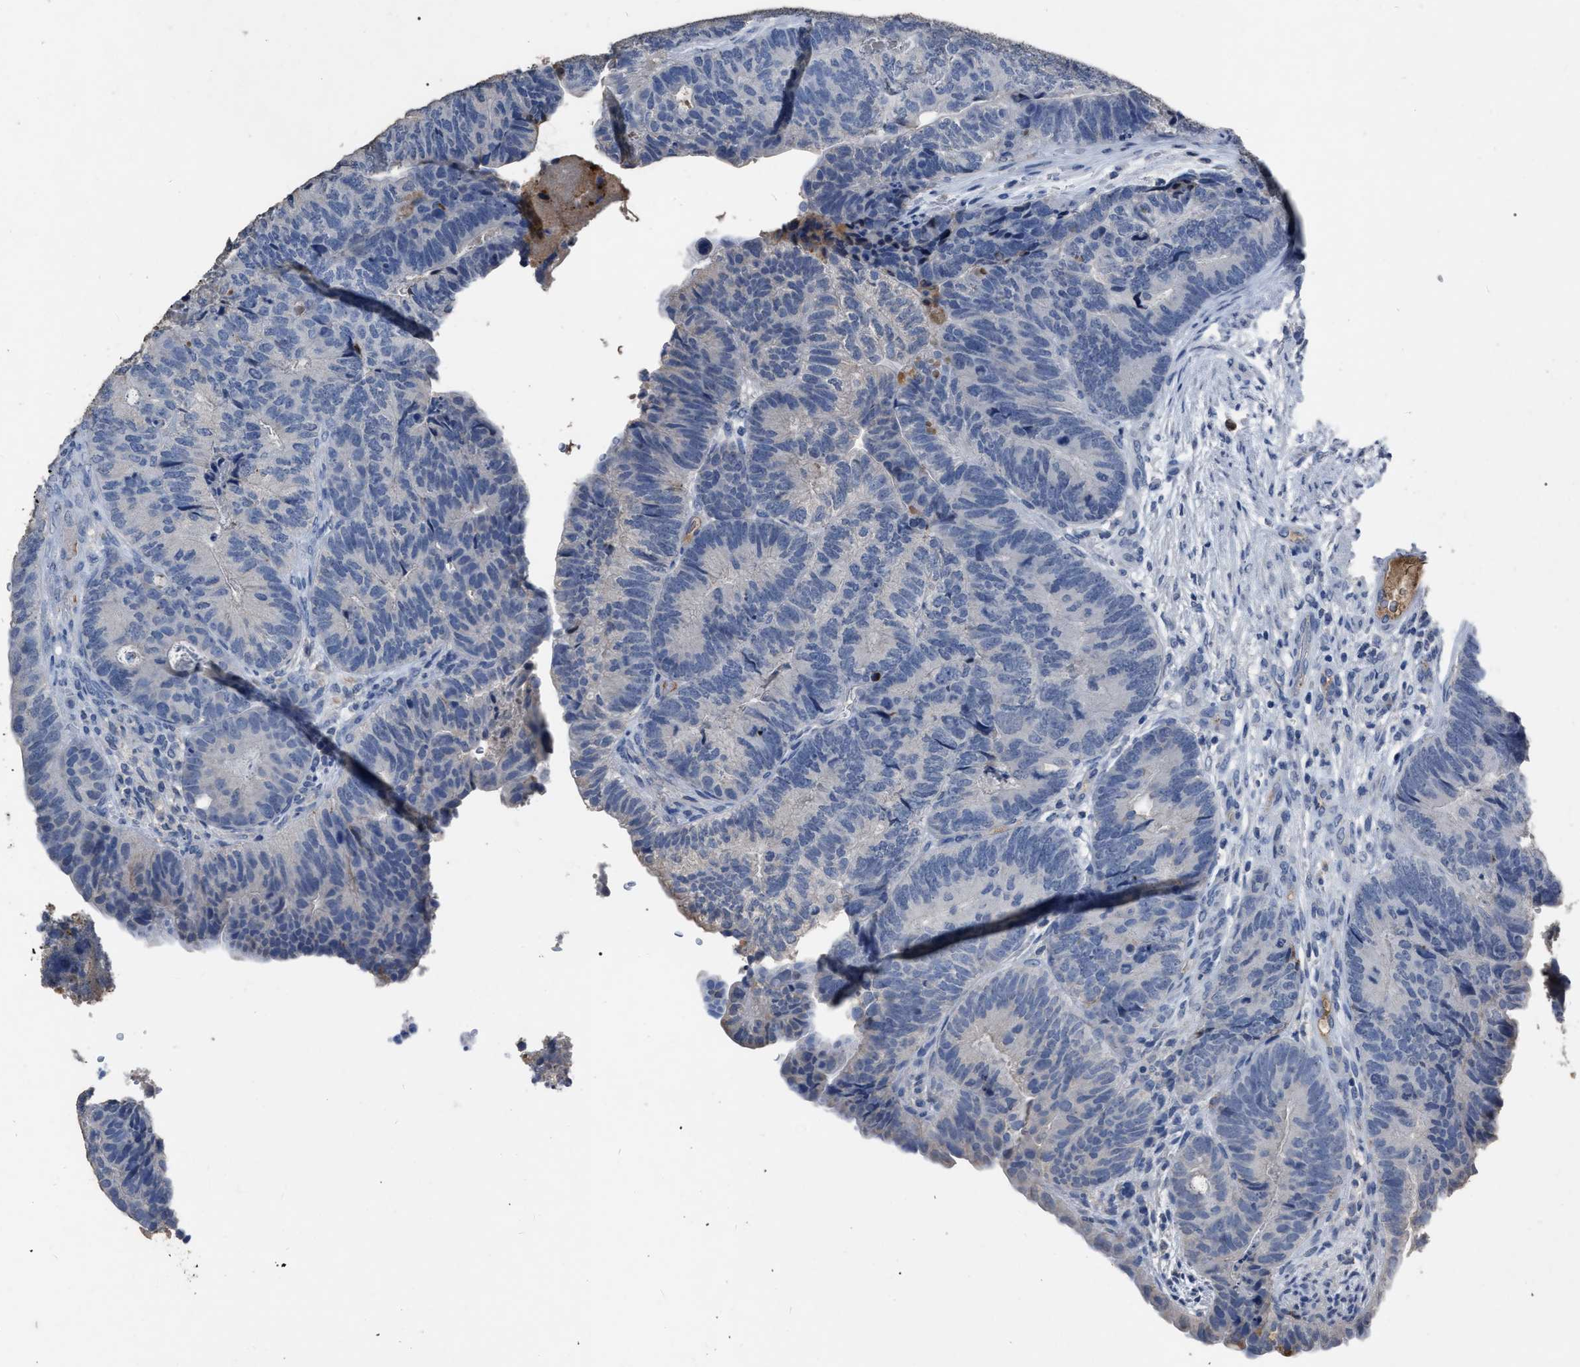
{"staining": {"intensity": "negative", "quantity": "none", "location": "none"}, "tissue": "colorectal cancer", "cell_type": "Tumor cells", "image_type": "cancer", "snomed": [{"axis": "morphology", "description": "Adenocarcinoma, NOS"}, {"axis": "topography", "description": "Colon"}], "caption": "An immunohistochemistry image of adenocarcinoma (colorectal) is shown. There is no staining in tumor cells of adenocarcinoma (colorectal).", "gene": "HABP2", "patient": {"sex": "female", "age": 67}}